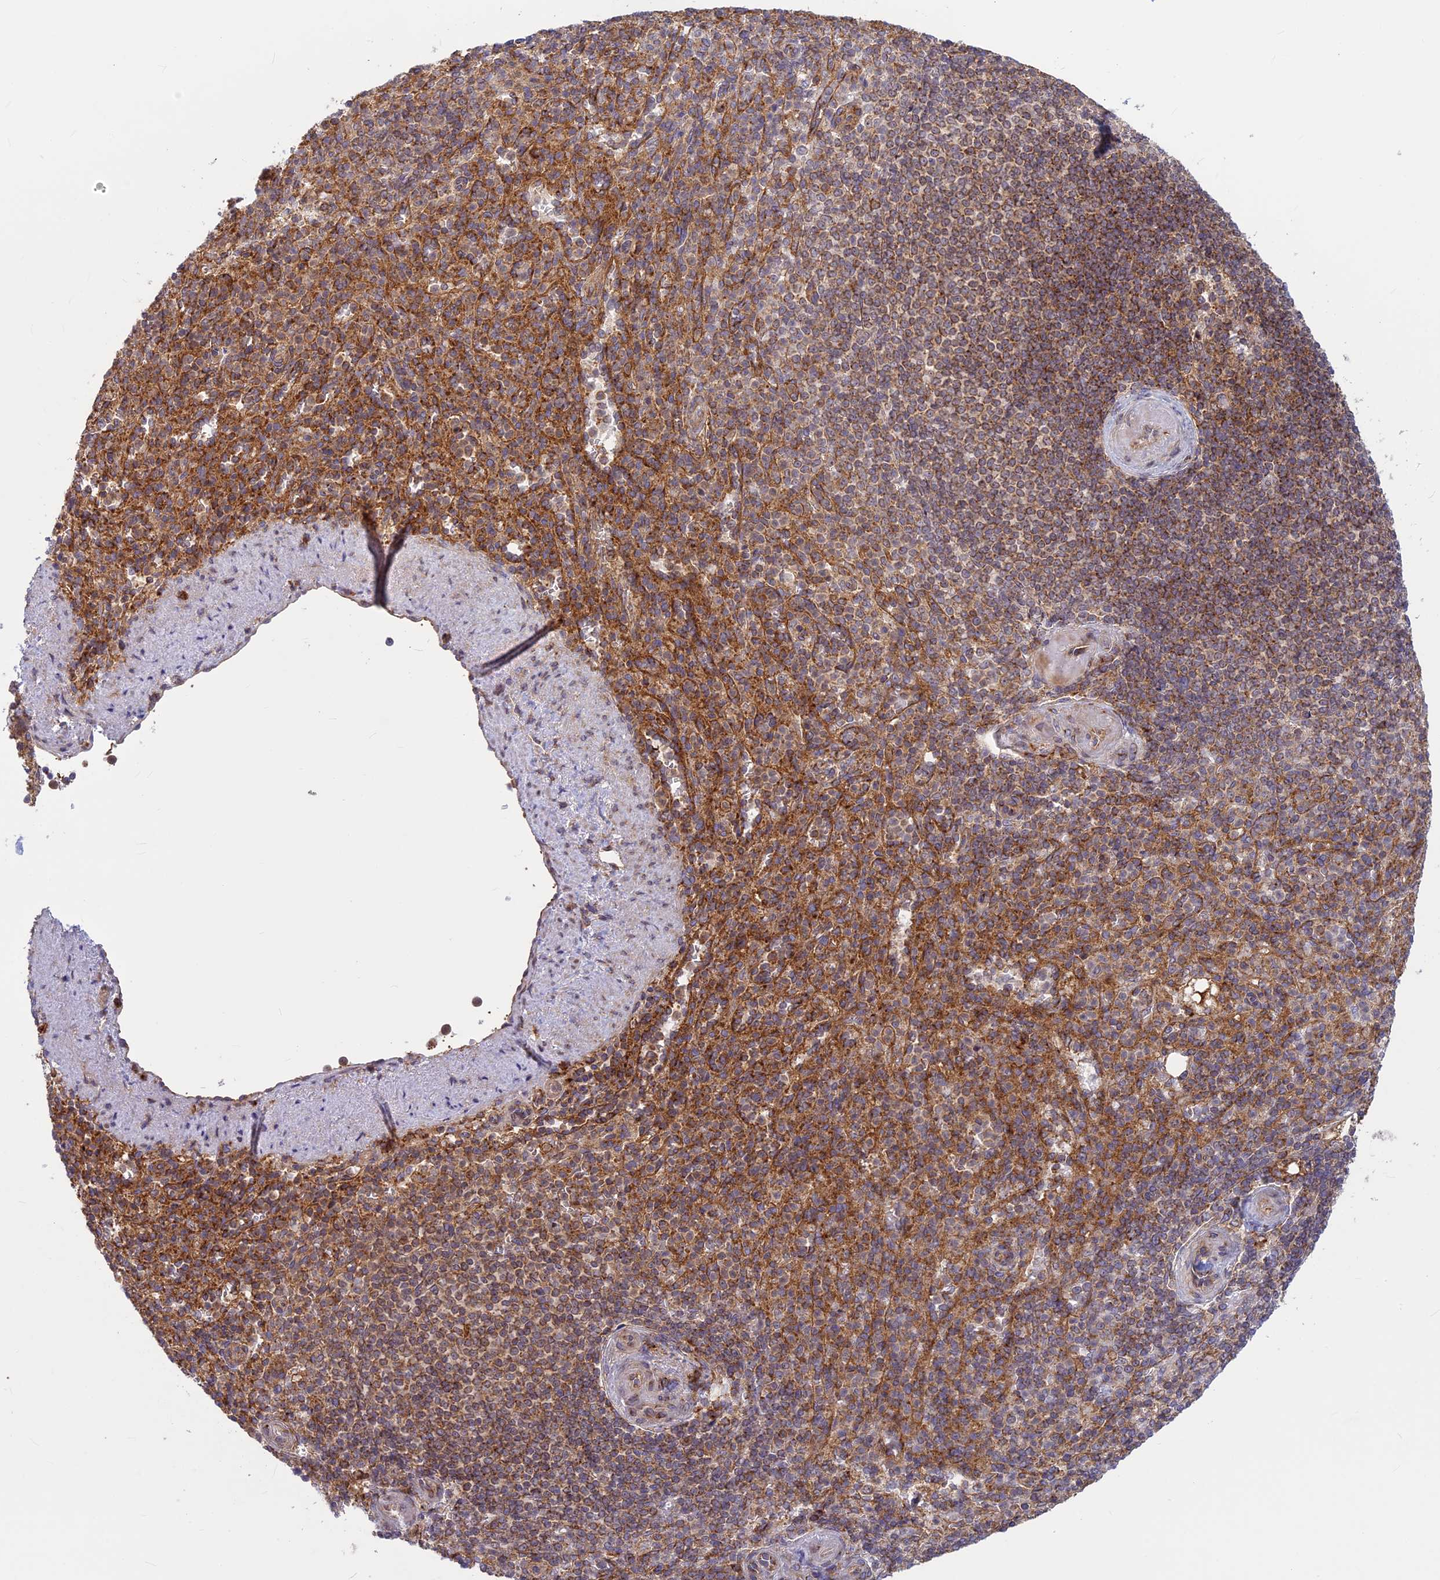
{"staining": {"intensity": "moderate", "quantity": "25%-75%", "location": "cytoplasmic/membranous"}, "tissue": "spleen", "cell_type": "Cells in red pulp", "image_type": "normal", "snomed": [{"axis": "morphology", "description": "Normal tissue, NOS"}, {"axis": "topography", "description": "Spleen"}], "caption": "Human spleen stained with a brown dye shows moderate cytoplasmic/membranous positive staining in approximately 25%-75% of cells in red pulp.", "gene": "CLINT1", "patient": {"sex": "female", "age": 74}}